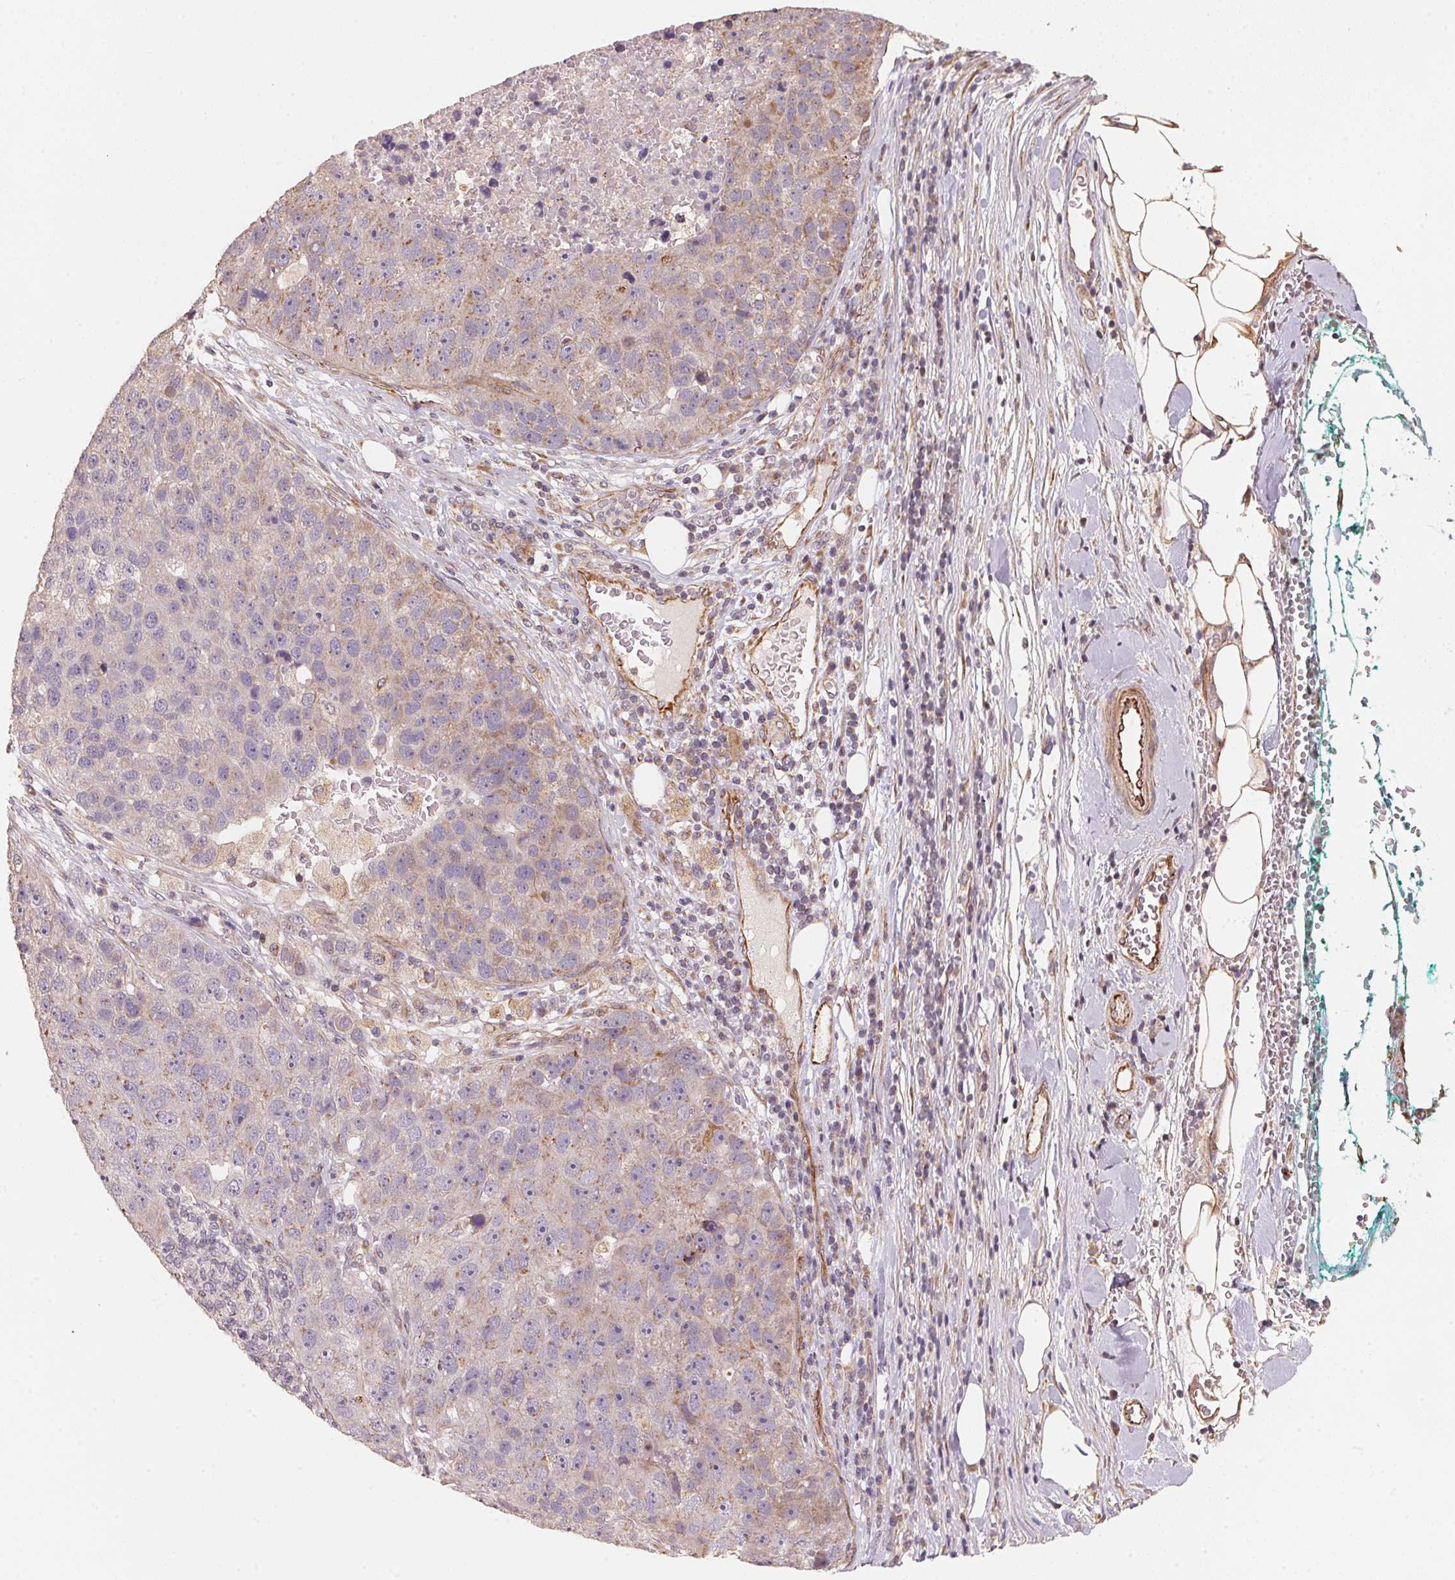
{"staining": {"intensity": "weak", "quantity": "<25%", "location": "cytoplasmic/membranous"}, "tissue": "pancreatic cancer", "cell_type": "Tumor cells", "image_type": "cancer", "snomed": [{"axis": "morphology", "description": "Adenocarcinoma, NOS"}, {"axis": "topography", "description": "Pancreas"}], "caption": "The micrograph shows no significant positivity in tumor cells of adenocarcinoma (pancreatic).", "gene": "TSPAN12", "patient": {"sex": "female", "age": 61}}